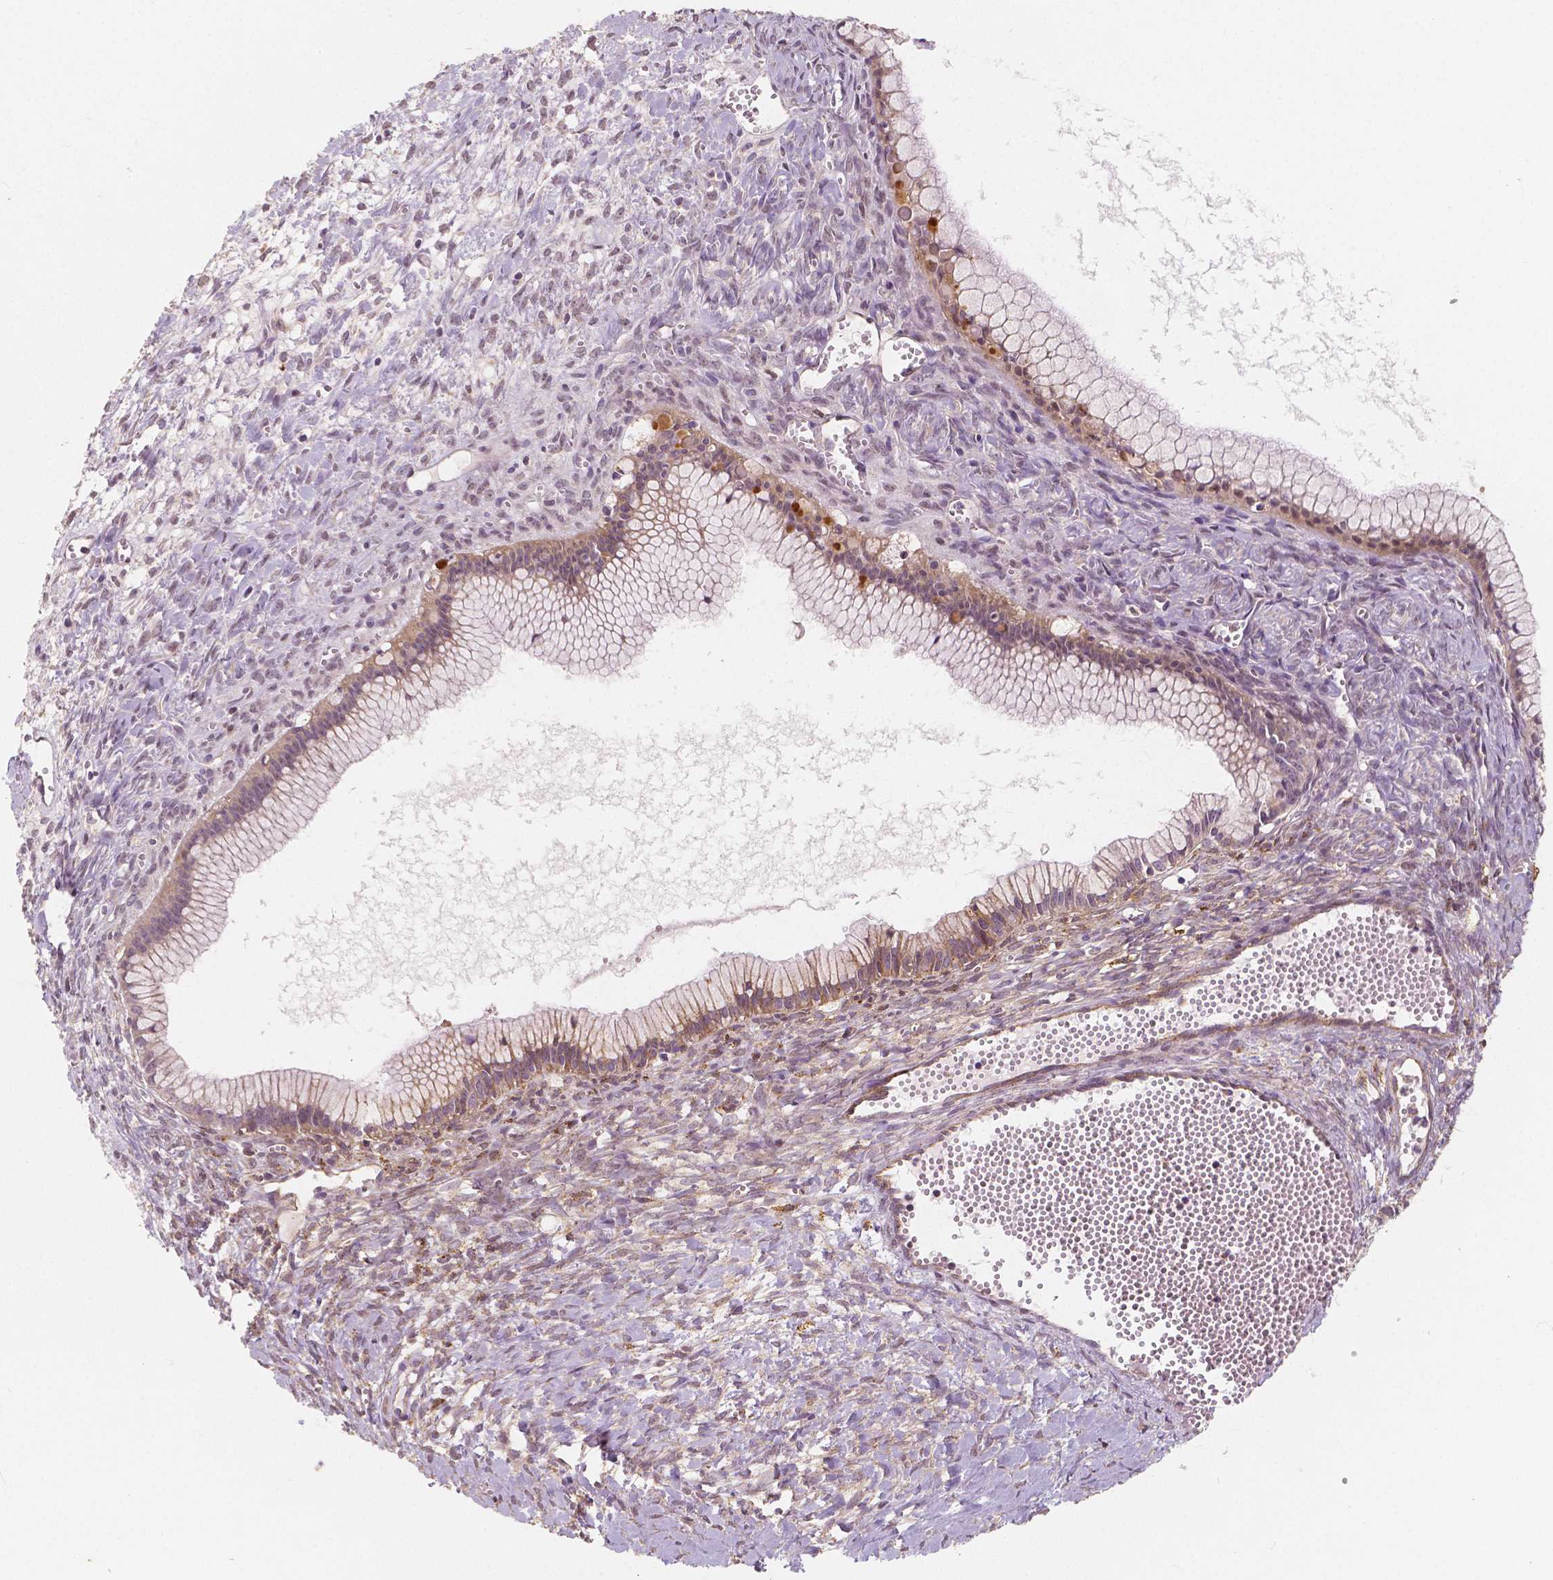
{"staining": {"intensity": "weak", "quantity": "25%-75%", "location": "cytoplasmic/membranous"}, "tissue": "ovarian cancer", "cell_type": "Tumor cells", "image_type": "cancer", "snomed": [{"axis": "morphology", "description": "Cystadenocarcinoma, mucinous, NOS"}, {"axis": "topography", "description": "Ovary"}], "caption": "Immunohistochemical staining of human ovarian mucinous cystadenocarcinoma reveals low levels of weak cytoplasmic/membranous protein positivity in about 25%-75% of tumor cells.", "gene": "SNX12", "patient": {"sex": "female", "age": 41}}